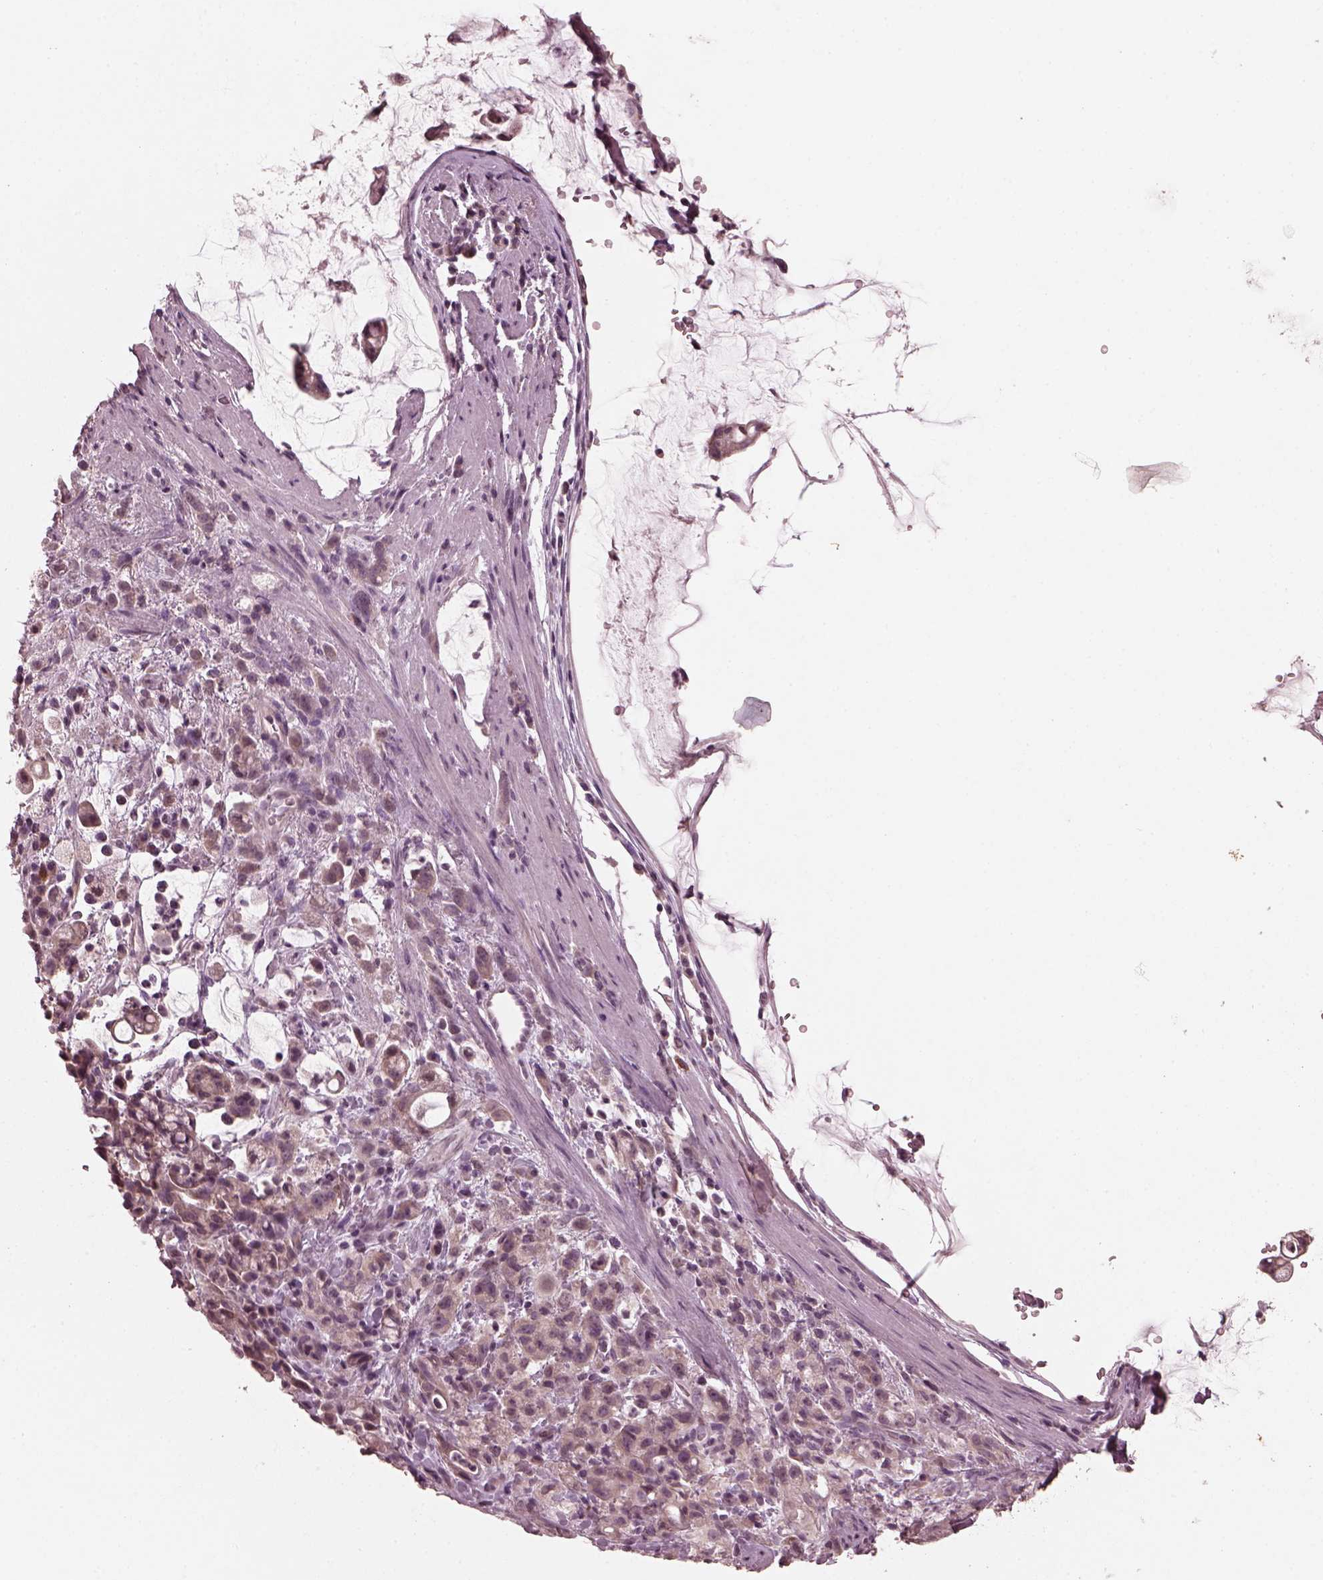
{"staining": {"intensity": "weak", "quantity": "<25%", "location": "cytoplasmic/membranous"}, "tissue": "stomach cancer", "cell_type": "Tumor cells", "image_type": "cancer", "snomed": [{"axis": "morphology", "description": "Adenocarcinoma, NOS"}, {"axis": "topography", "description": "Stomach"}], "caption": "A micrograph of human stomach cancer (adenocarcinoma) is negative for staining in tumor cells. (DAB IHC visualized using brightfield microscopy, high magnification).", "gene": "RGS7", "patient": {"sex": "female", "age": 60}}